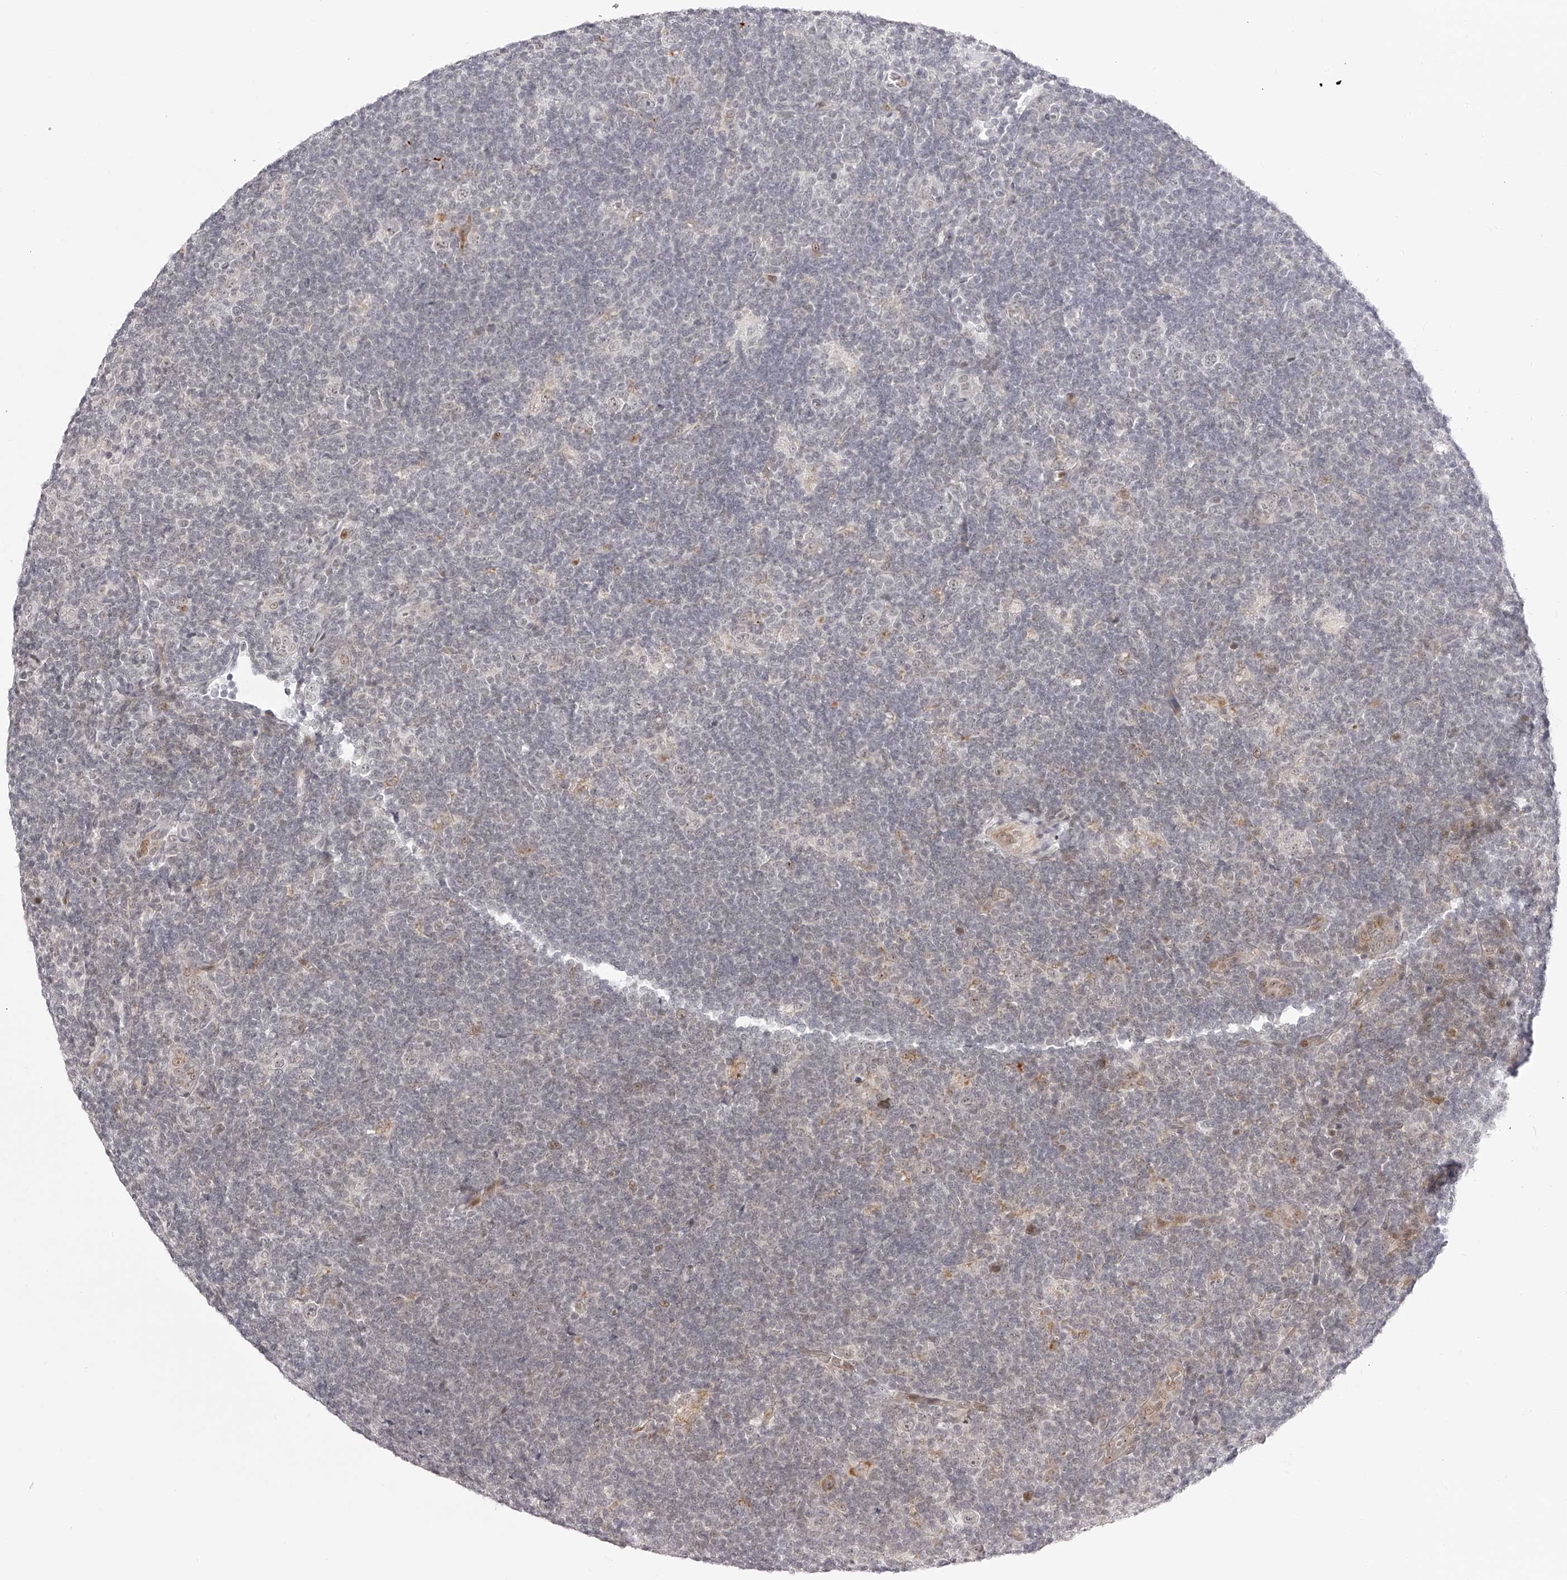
{"staining": {"intensity": "weak", "quantity": "<25%", "location": "cytoplasmic/membranous"}, "tissue": "lymphoma", "cell_type": "Tumor cells", "image_type": "cancer", "snomed": [{"axis": "morphology", "description": "Hodgkin's disease, NOS"}, {"axis": "topography", "description": "Lymph node"}], "caption": "Tumor cells show no significant expression in Hodgkin's disease.", "gene": "PLEKHG1", "patient": {"sex": "female", "age": 57}}